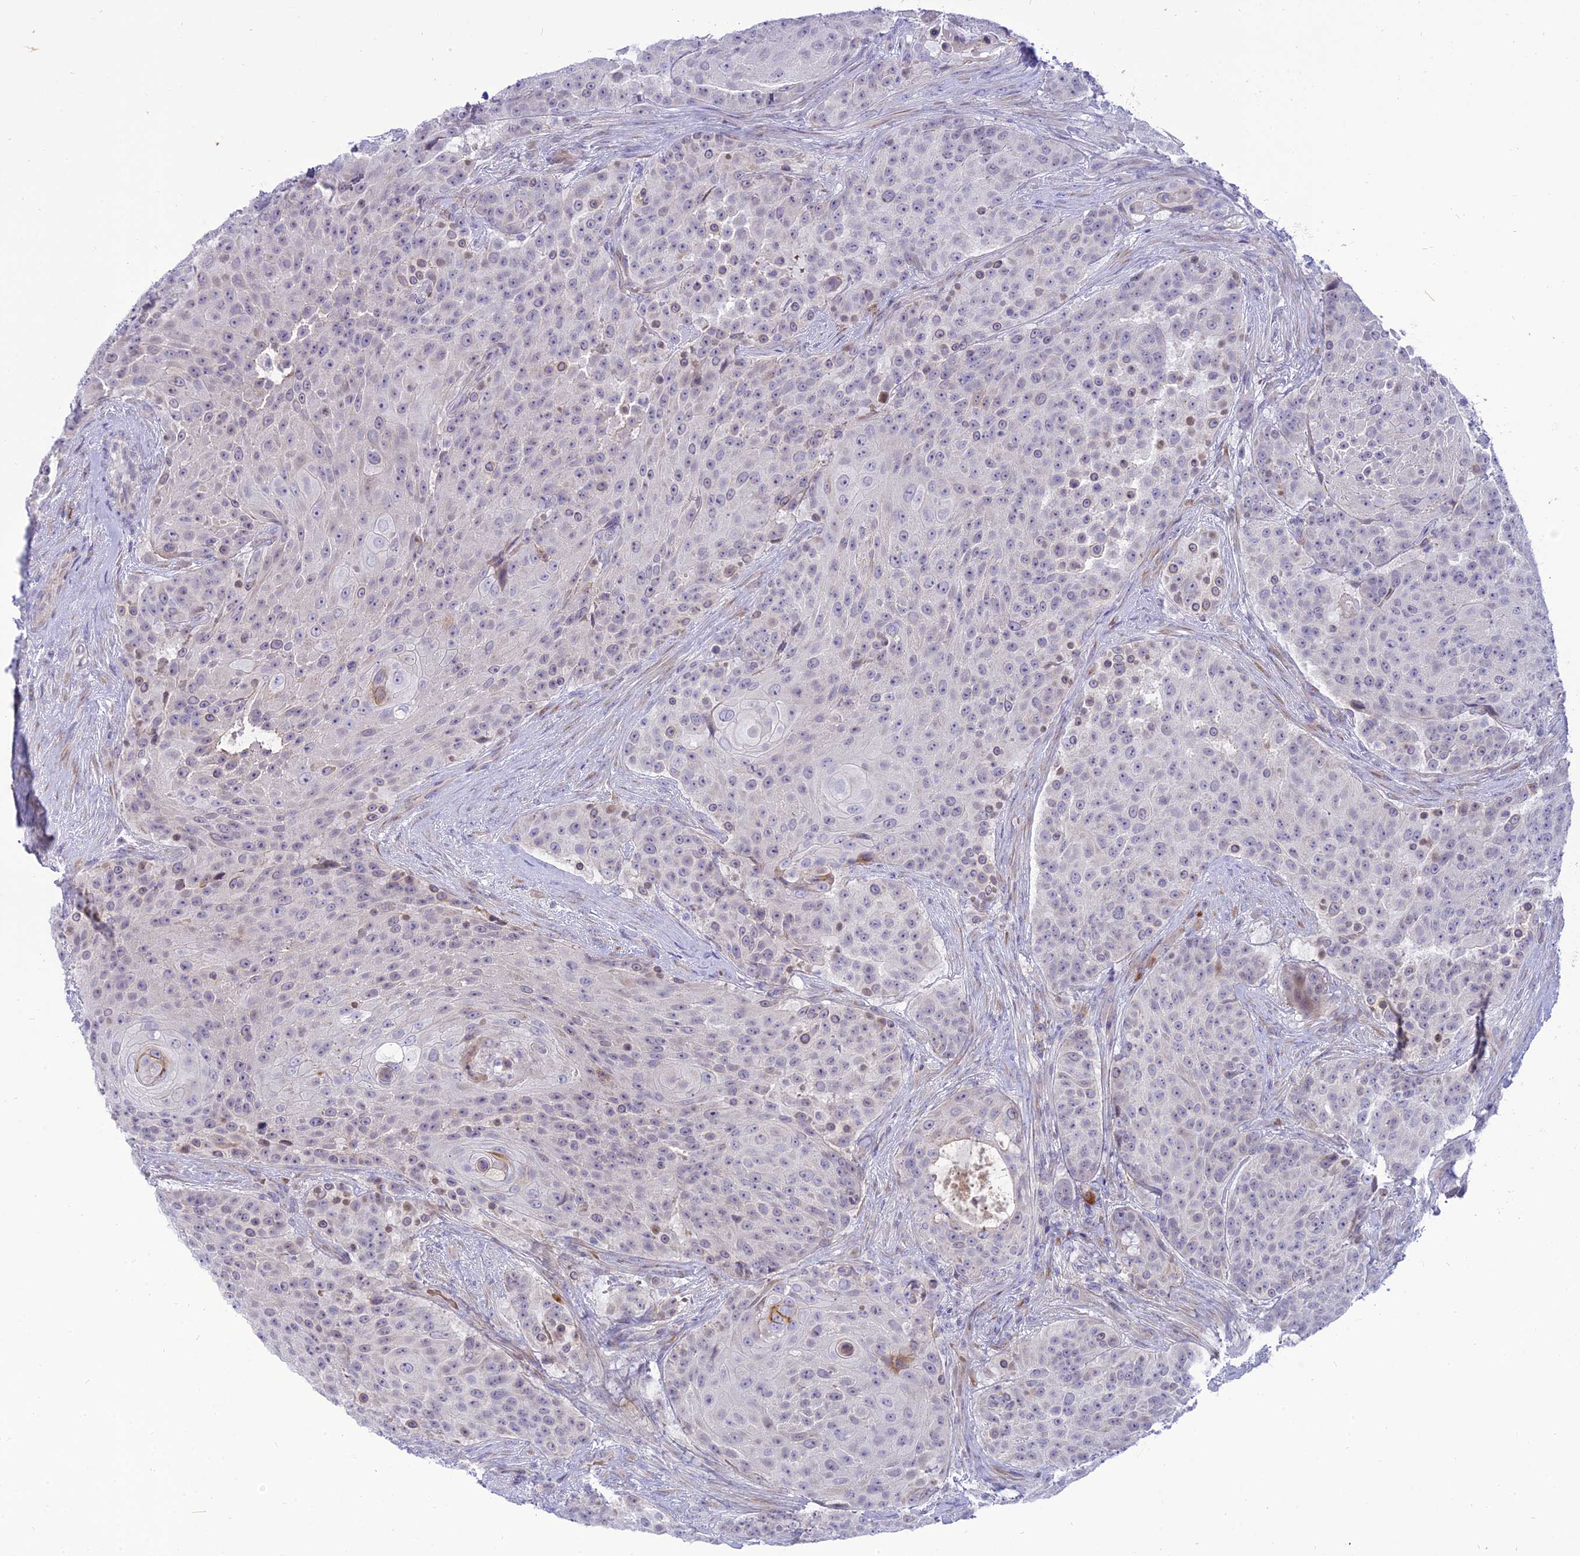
{"staining": {"intensity": "weak", "quantity": "<25%", "location": "nuclear"}, "tissue": "urothelial cancer", "cell_type": "Tumor cells", "image_type": "cancer", "snomed": [{"axis": "morphology", "description": "Urothelial carcinoma, High grade"}, {"axis": "topography", "description": "Urinary bladder"}], "caption": "Immunohistochemical staining of urothelial cancer exhibits no significant expression in tumor cells. (Brightfield microscopy of DAB immunohistochemistry (IHC) at high magnification).", "gene": "MBD3L1", "patient": {"sex": "female", "age": 63}}